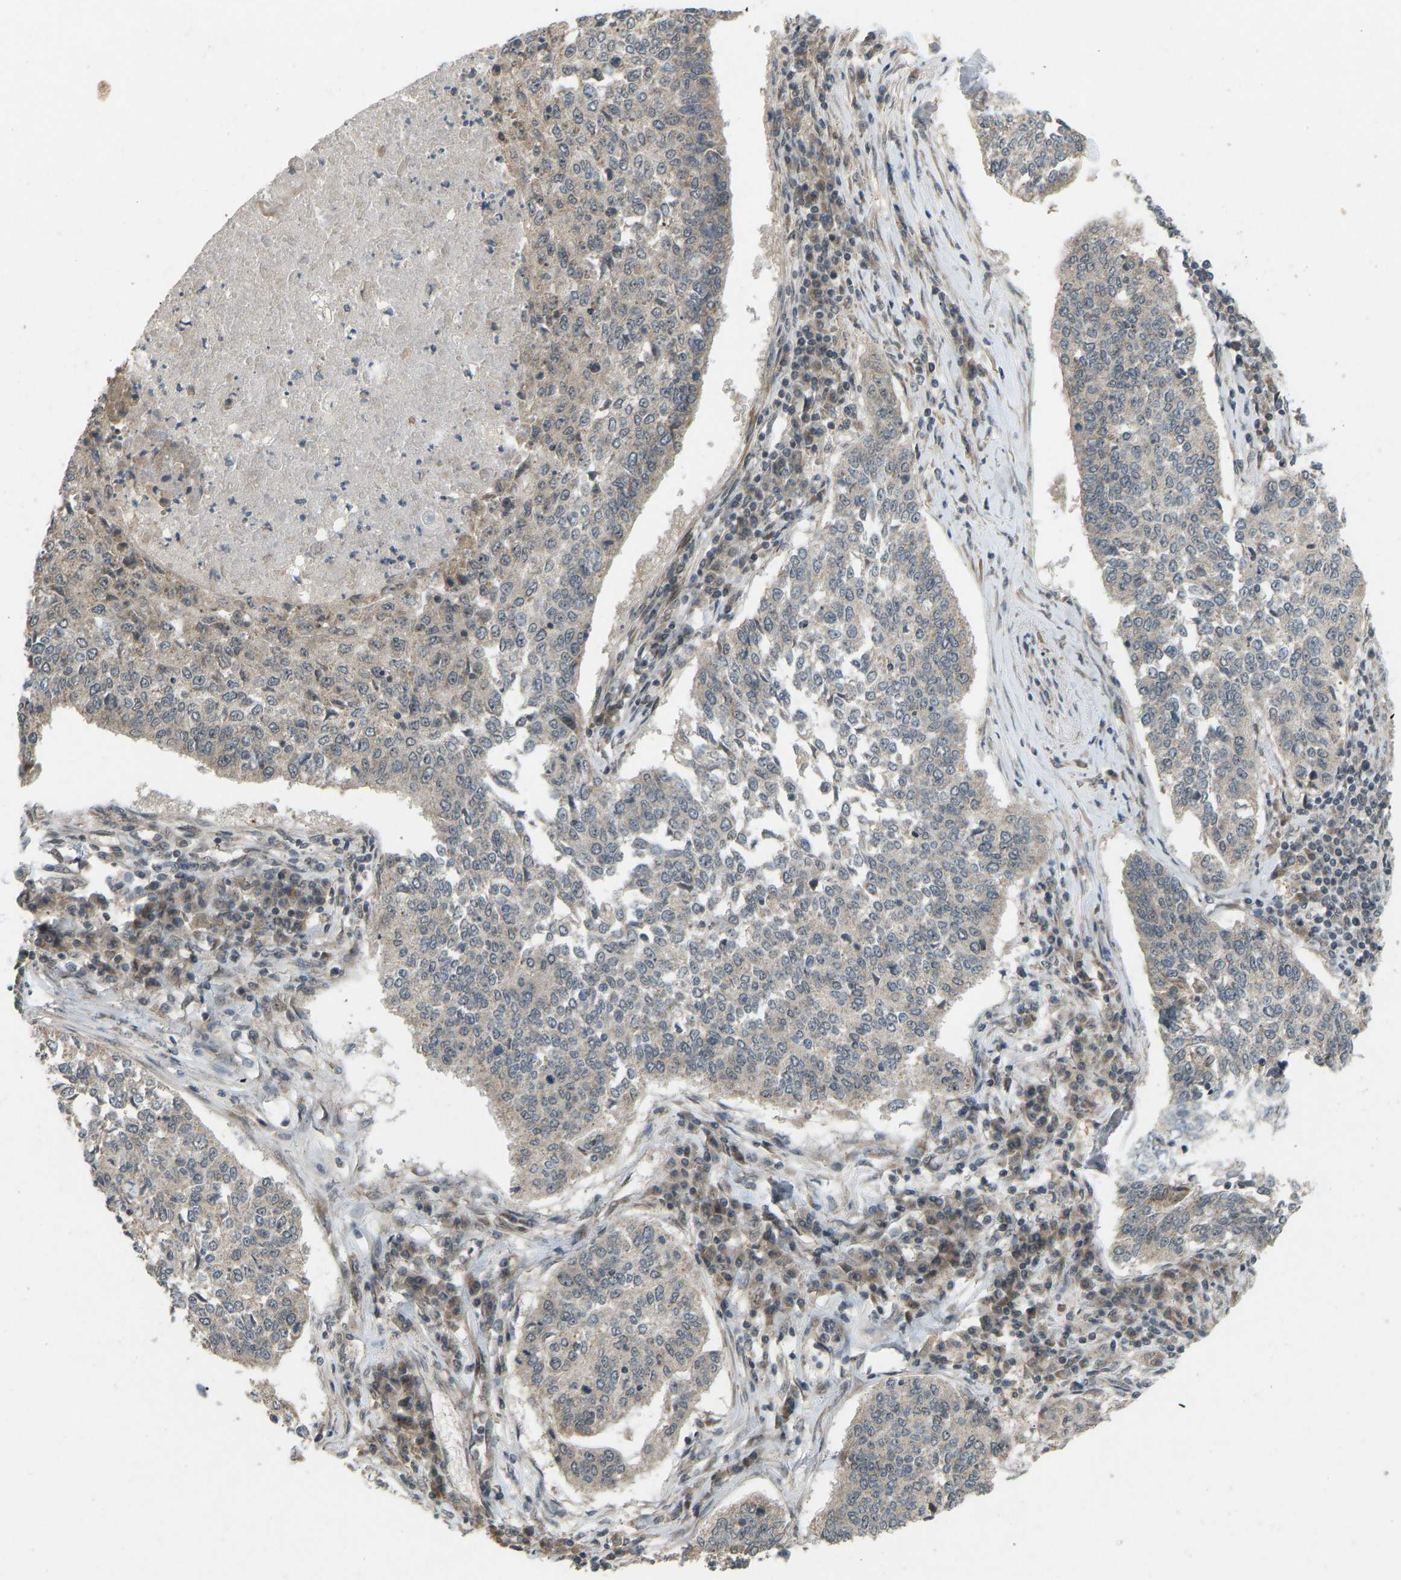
{"staining": {"intensity": "negative", "quantity": "none", "location": "none"}, "tissue": "lung cancer", "cell_type": "Tumor cells", "image_type": "cancer", "snomed": [{"axis": "morphology", "description": "Normal tissue, NOS"}, {"axis": "morphology", "description": "Squamous cell carcinoma, NOS"}, {"axis": "topography", "description": "Cartilage tissue"}, {"axis": "topography", "description": "Bronchus"}, {"axis": "topography", "description": "Lung"}], "caption": "This image is of squamous cell carcinoma (lung) stained with IHC to label a protein in brown with the nuclei are counter-stained blue. There is no positivity in tumor cells.", "gene": "ACADS", "patient": {"sex": "female", "age": 49}}